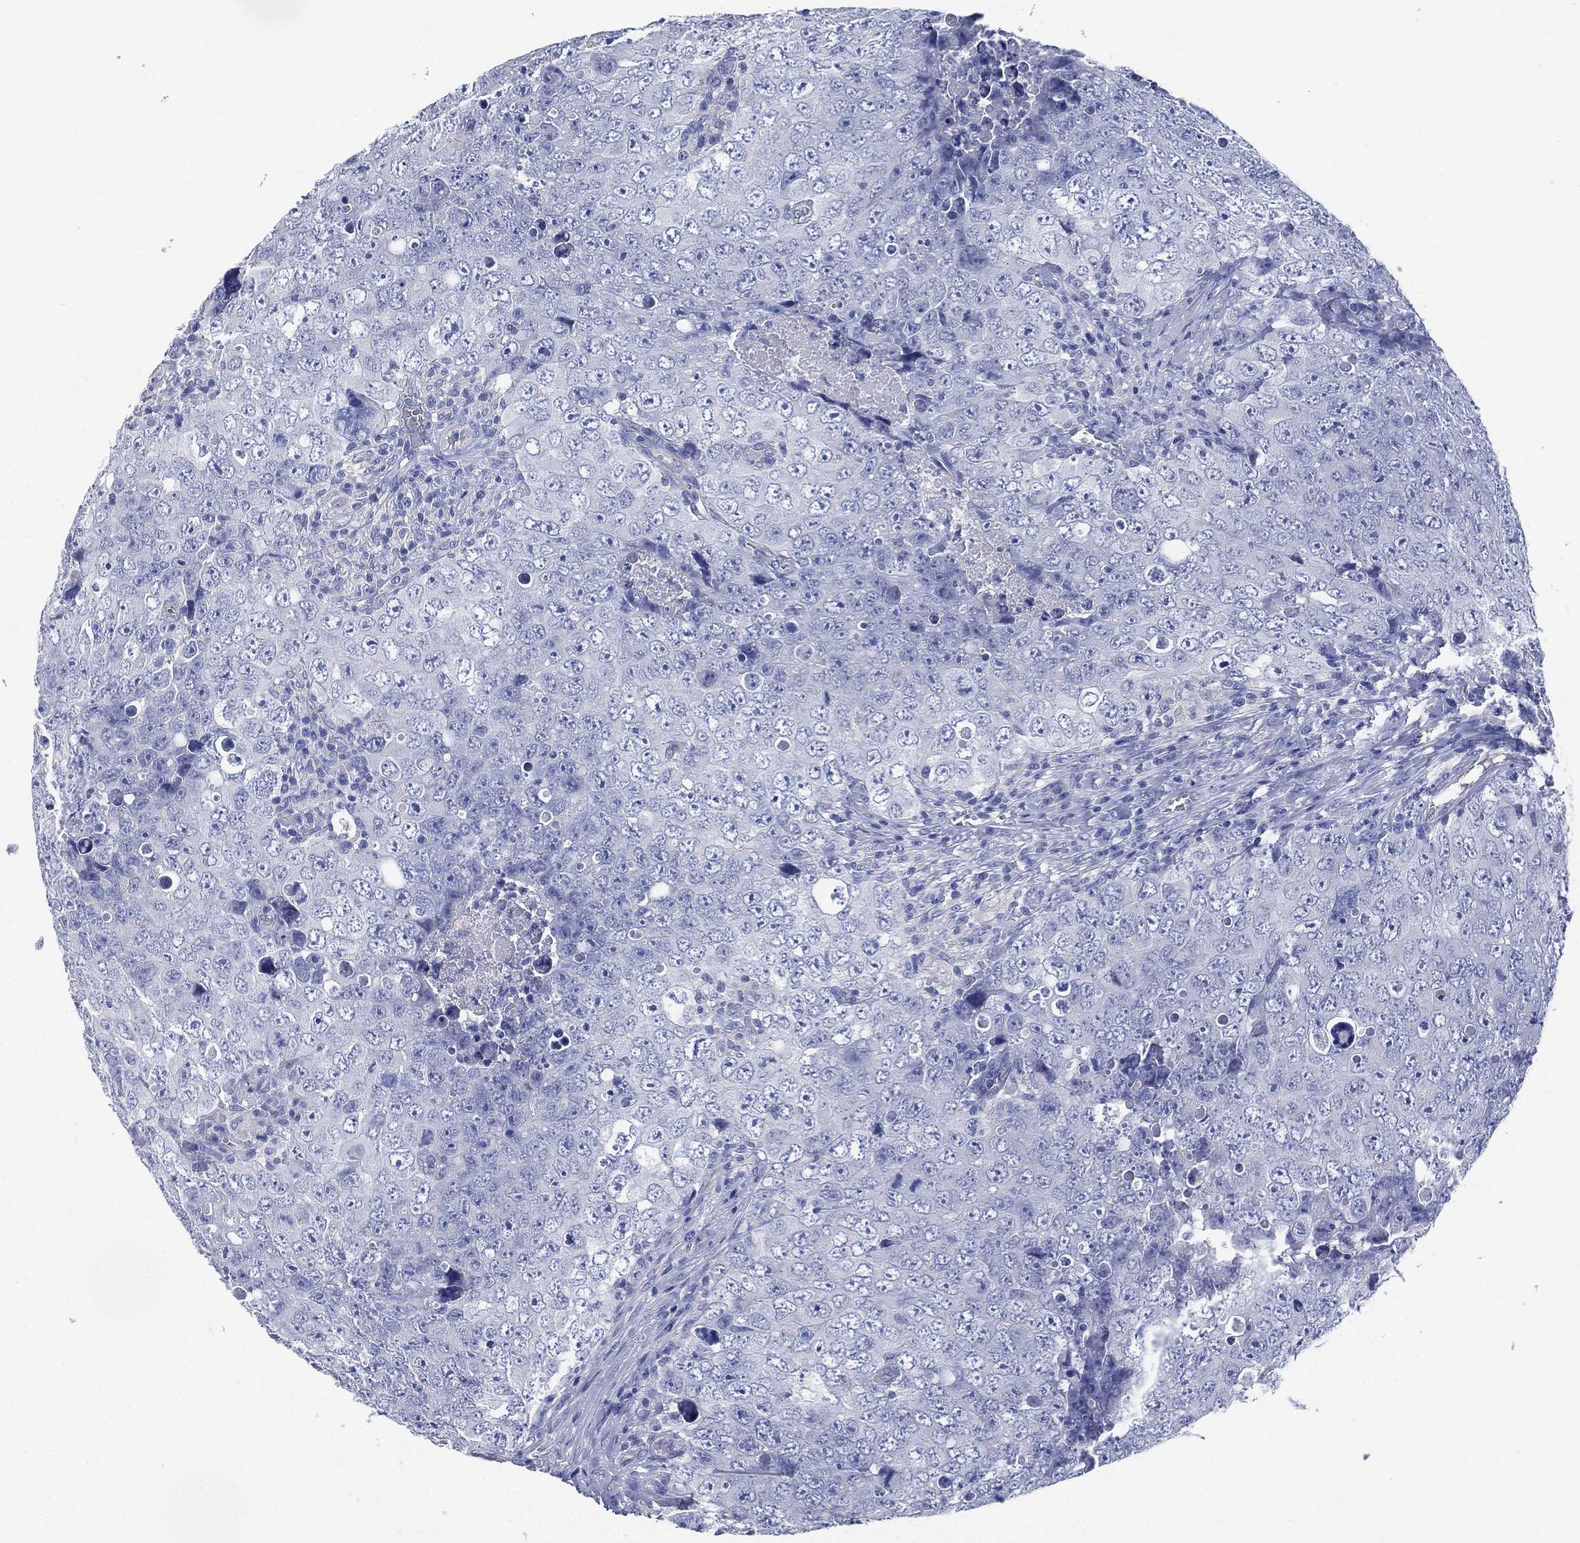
{"staining": {"intensity": "negative", "quantity": "none", "location": "none"}, "tissue": "testis cancer", "cell_type": "Tumor cells", "image_type": "cancer", "snomed": [{"axis": "morphology", "description": "Seminoma, NOS"}, {"axis": "topography", "description": "Testis"}], "caption": "This is an immunohistochemistry image of human testis cancer (seminoma). There is no positivity in tumor cells.", "gene": "CCDC70", "patient": {"sex": "male", "age": 34}}